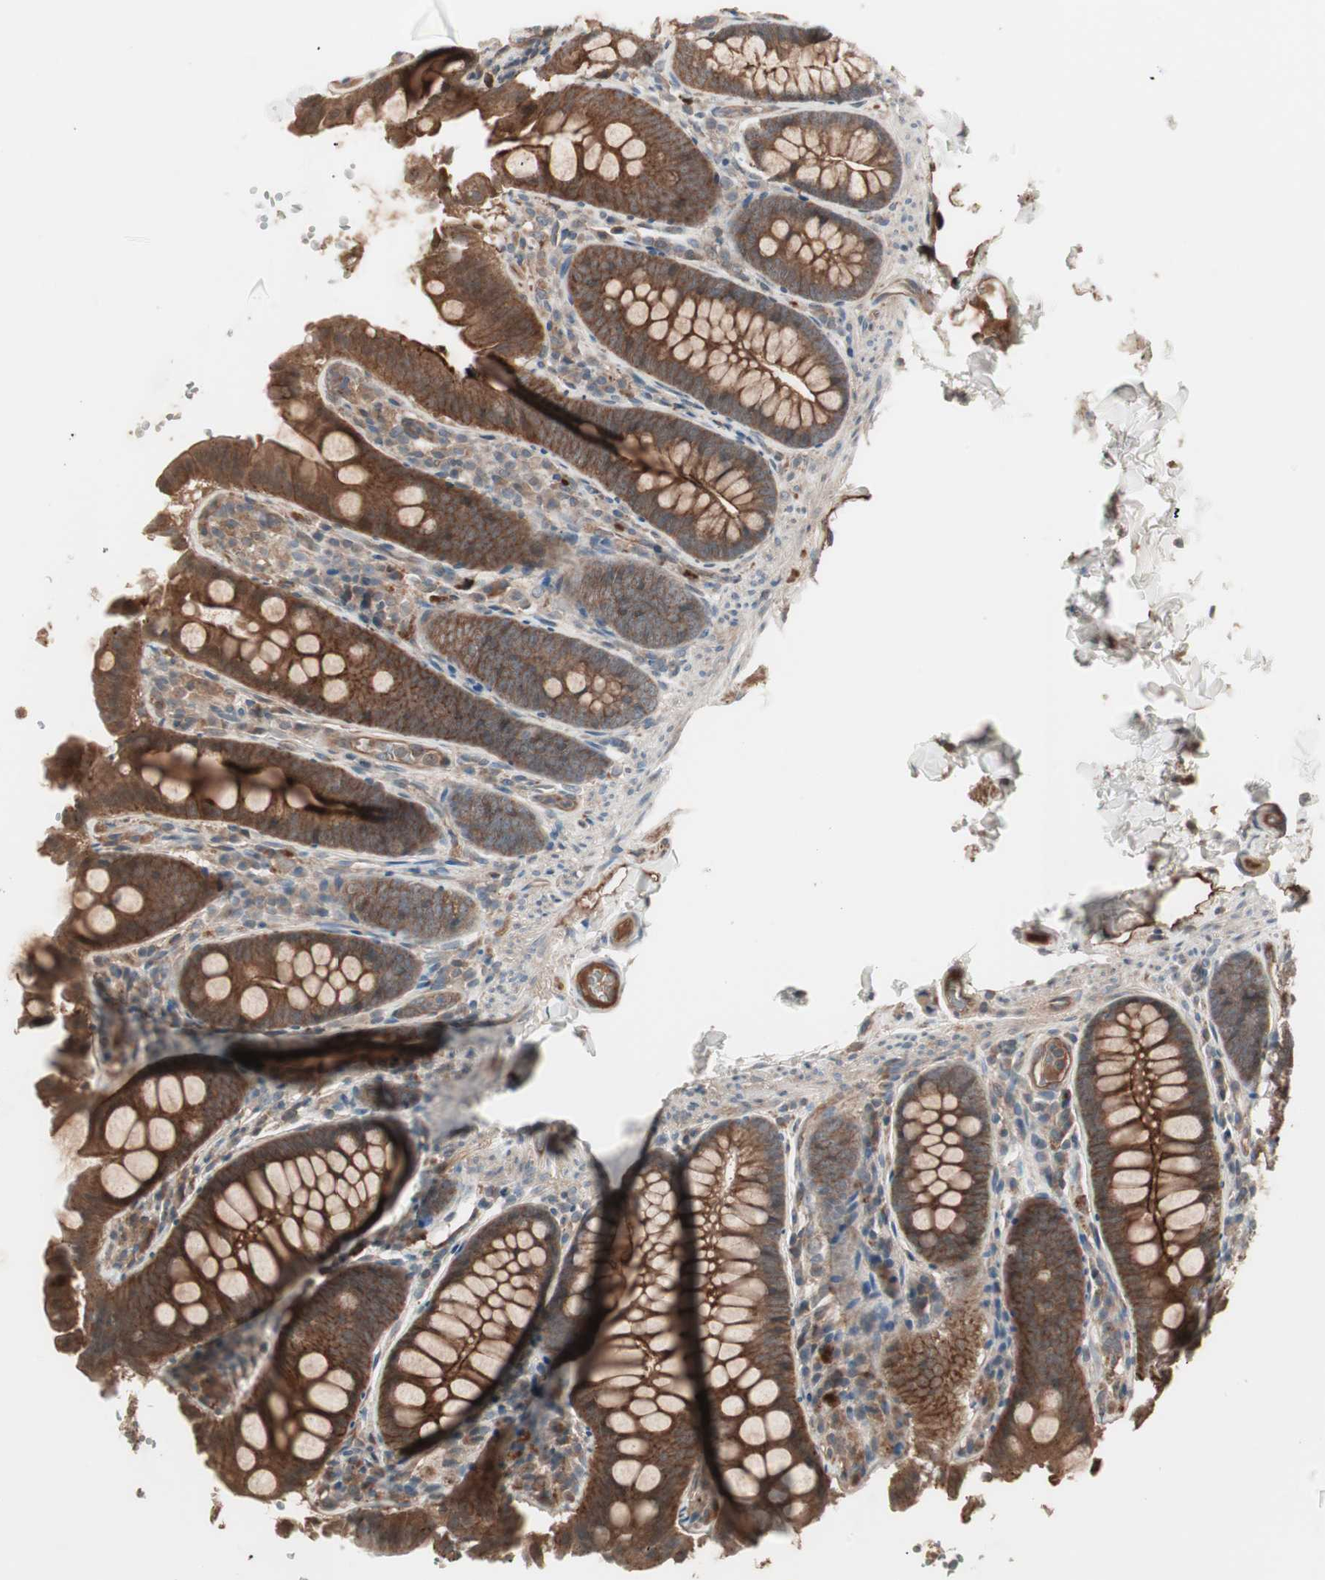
{"staining": {"intensity": "strong", "quantity": ">75%", "location": "cytoplasmic/membranous"}, "tissue": "colon", "cell_type": "Endothelial cells", "image_type": "normal", "snomed": [{"axis": "morphology", "description": "Normal tissue, NOS"}, {"axis": "topography", "description": "Colon"}], "caption": "Strong cytoplasmic/membranous staining is identified in approximately >75% of endothelial cells in unremarkable colon. (DAB = brown stain, brightfield microscopy at high magnification).", "gene": "TFPI", "patient": {"sex": "female", "age": 61}}